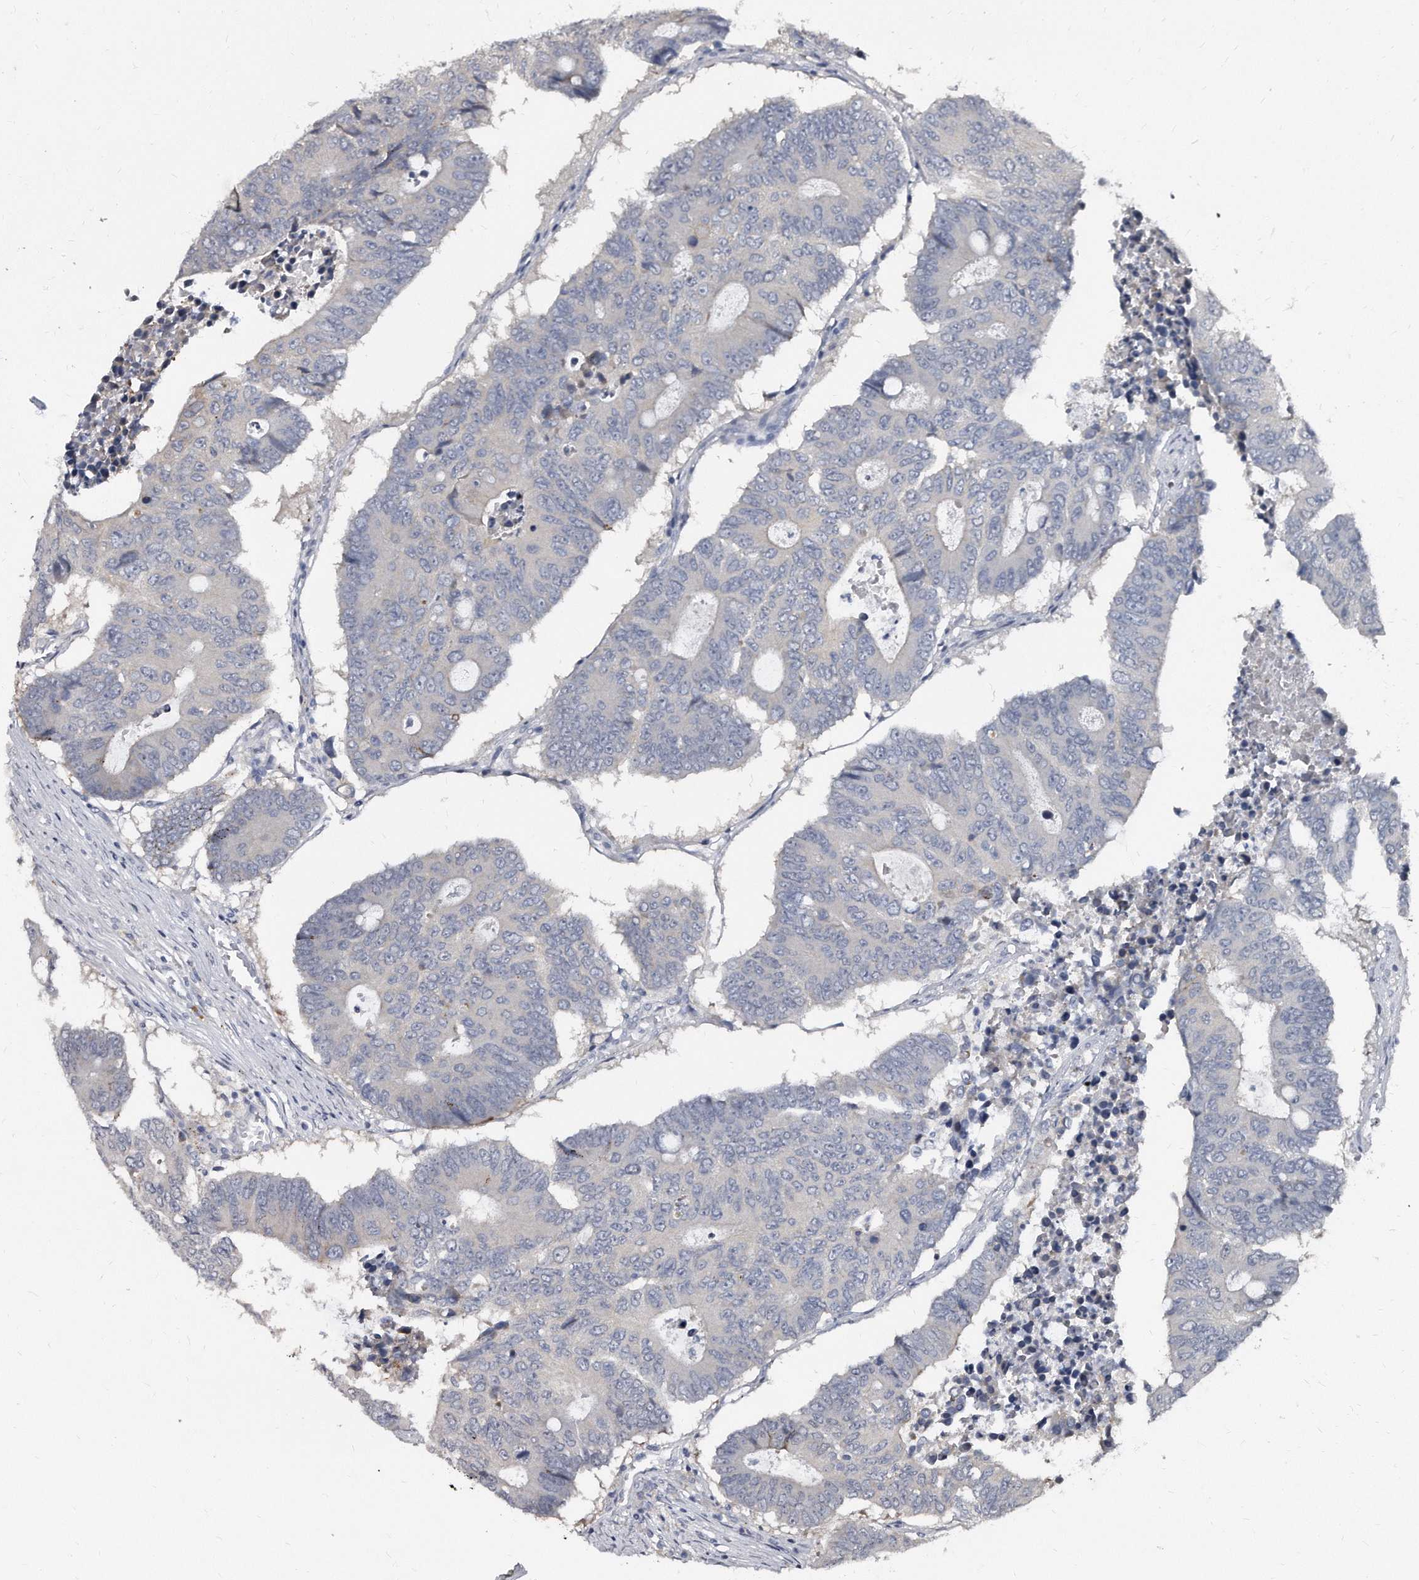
{"staining": {"intensity": "negative", "quantity": "none", "location": "none"}, "tissue": "colorectal cancer", "cell_type": "Tumor cells", "image_type": "cancer", "snomed": [{"axis": "morphology", "description": "Adenocarcinoma, NOS"}, {"axis": "topography", "description": "Colon"}], "caption": "High power microscopy histopathology image of an IHC micrograph of colorectal cancer (adenocarcinoma), revealing no significant positivity in tumor cells. (DAB (3,3'-diaminobenzidine) IHC with hematoxylin counter stain).", "gene": "KLHDC3", "patient": {"sex": "male", "age": 87}}